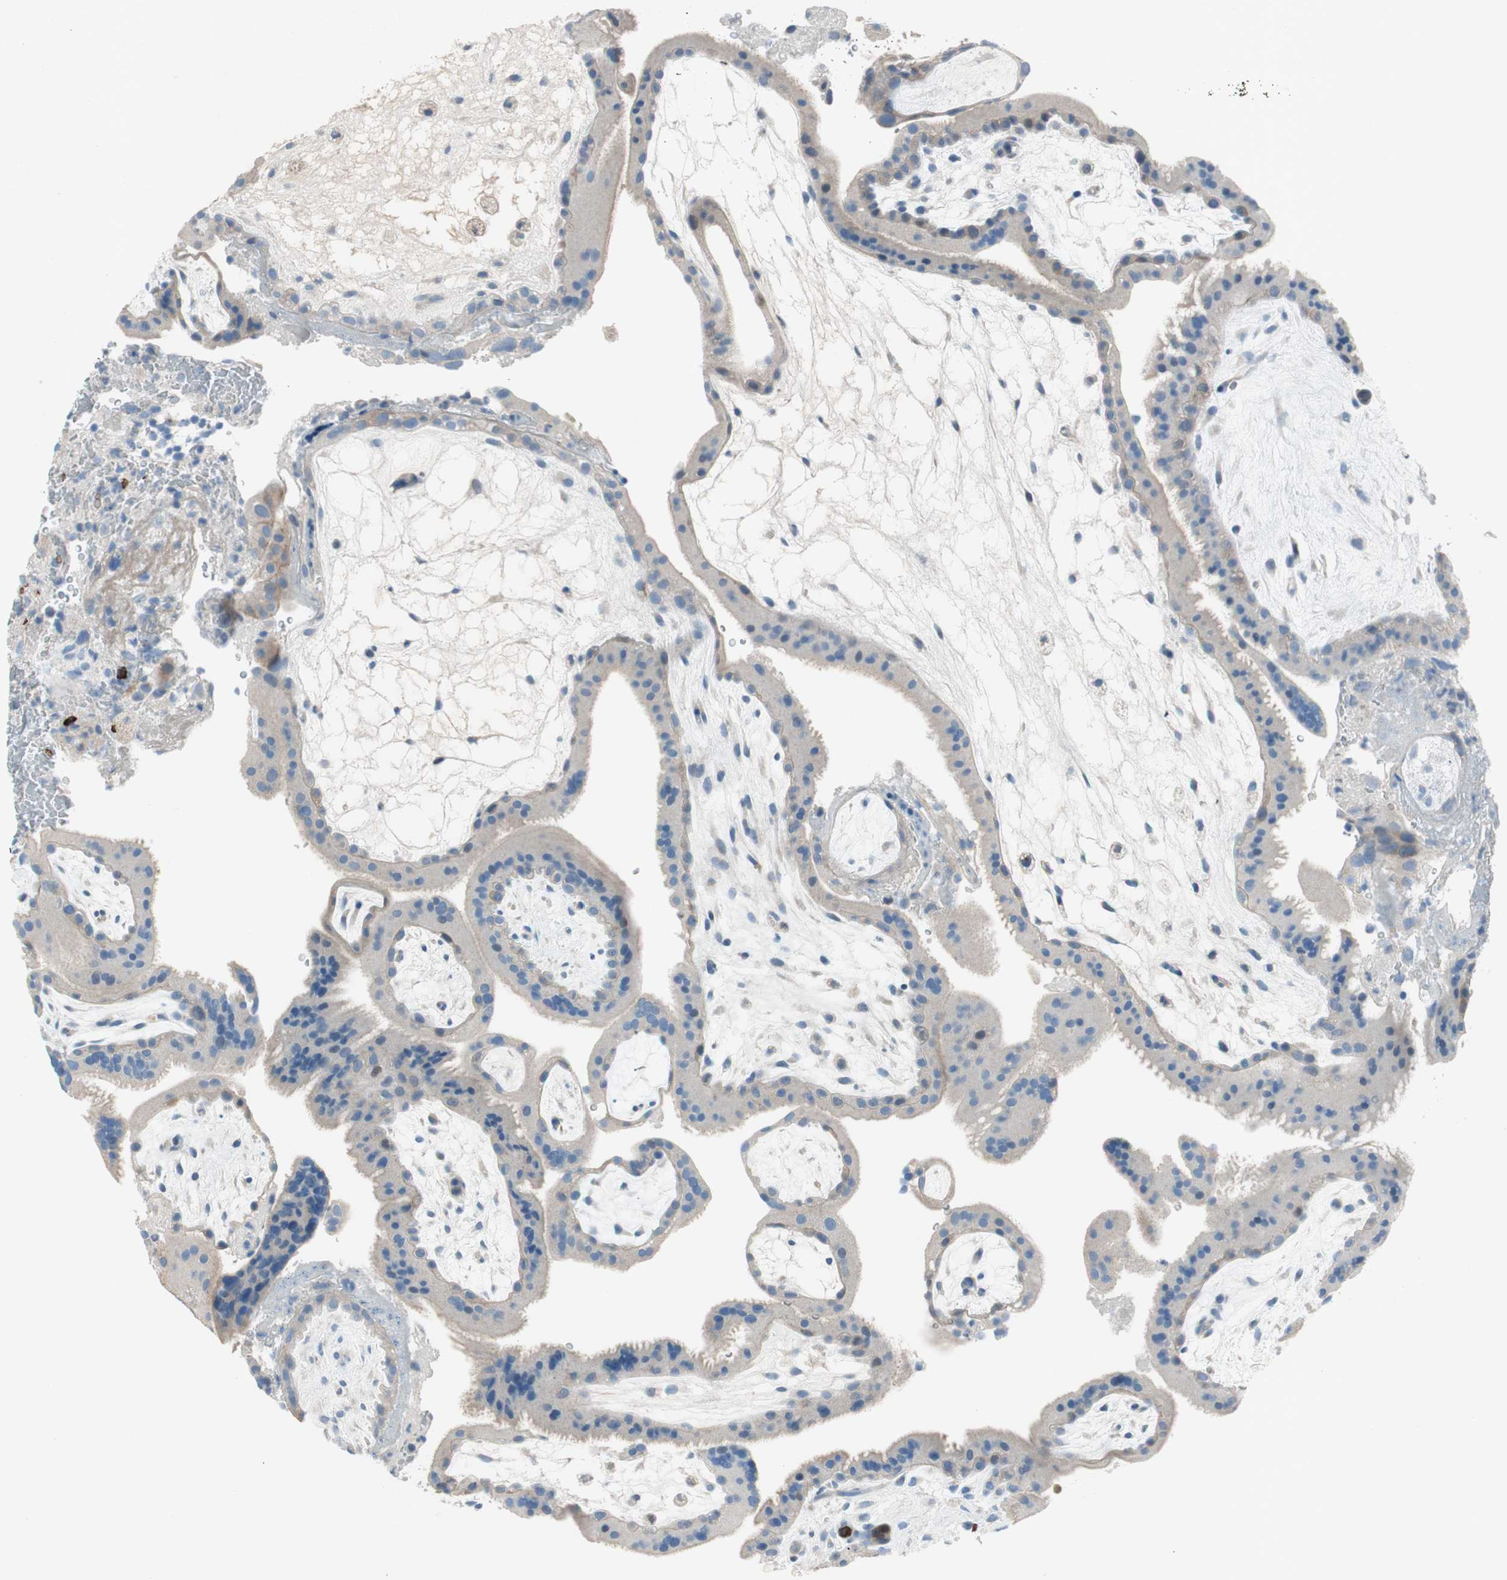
{"staining": {"intensity": "weak", "quantity": ">75%", "location": "cytoplasmic/membranous"}, "tissue": "placenta", "cell_type": "Trophoblastic cells", "image_type": "normal", "snomed": [{"axis": "morphology", "description": "Normal tissue, NOS"}, {"axis": "topography", "description": "Placenta"}], "caption": "Human placenta stained for a protein (brown) displays weak cytoplasmic/membranous positive positivity in approximately >75% of trophoblastic cells.", "gene": "PRRG4", "patient": {"sex": "female", "age": 19}}